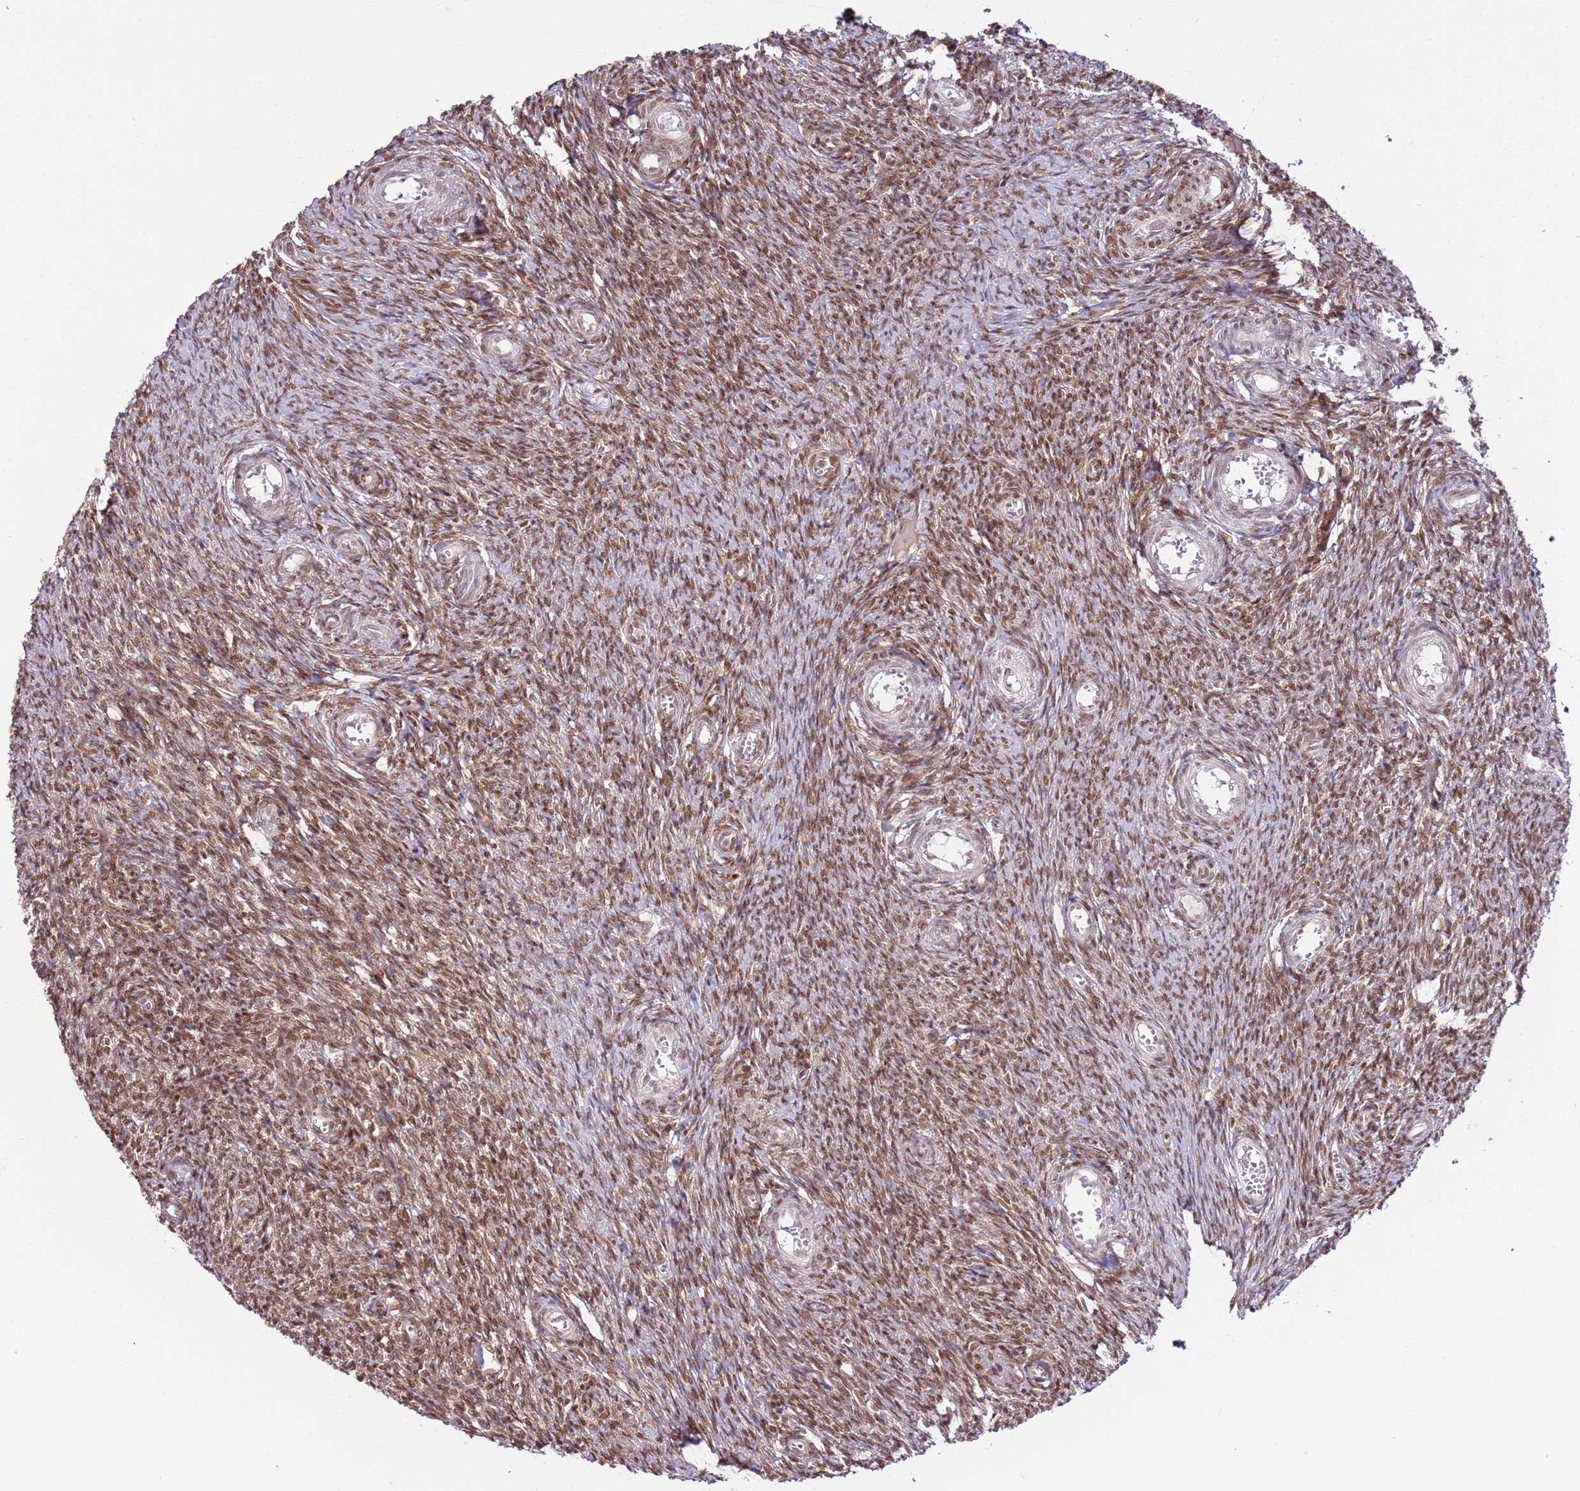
{"staining": {"intensity": "moderate", "quantity": ">75%", "location": "nuclear"}, "tissue": "ovary", "cell_type": "Ovarian stroma cells", "image_type": "normal", "snomed": [{"axis": "morphology", "description": "Normal tissue, NOS"}, {"axis": "topography", "description": "Ovary"}], "caption": "About >75% of ovarian stroma cells in normal ovary reveal moderate nuclear protein expression as visualized by brown immunohistochemical staining.", "gene": "SELENOH", "patient": {"sex": "female", "age": 44}}